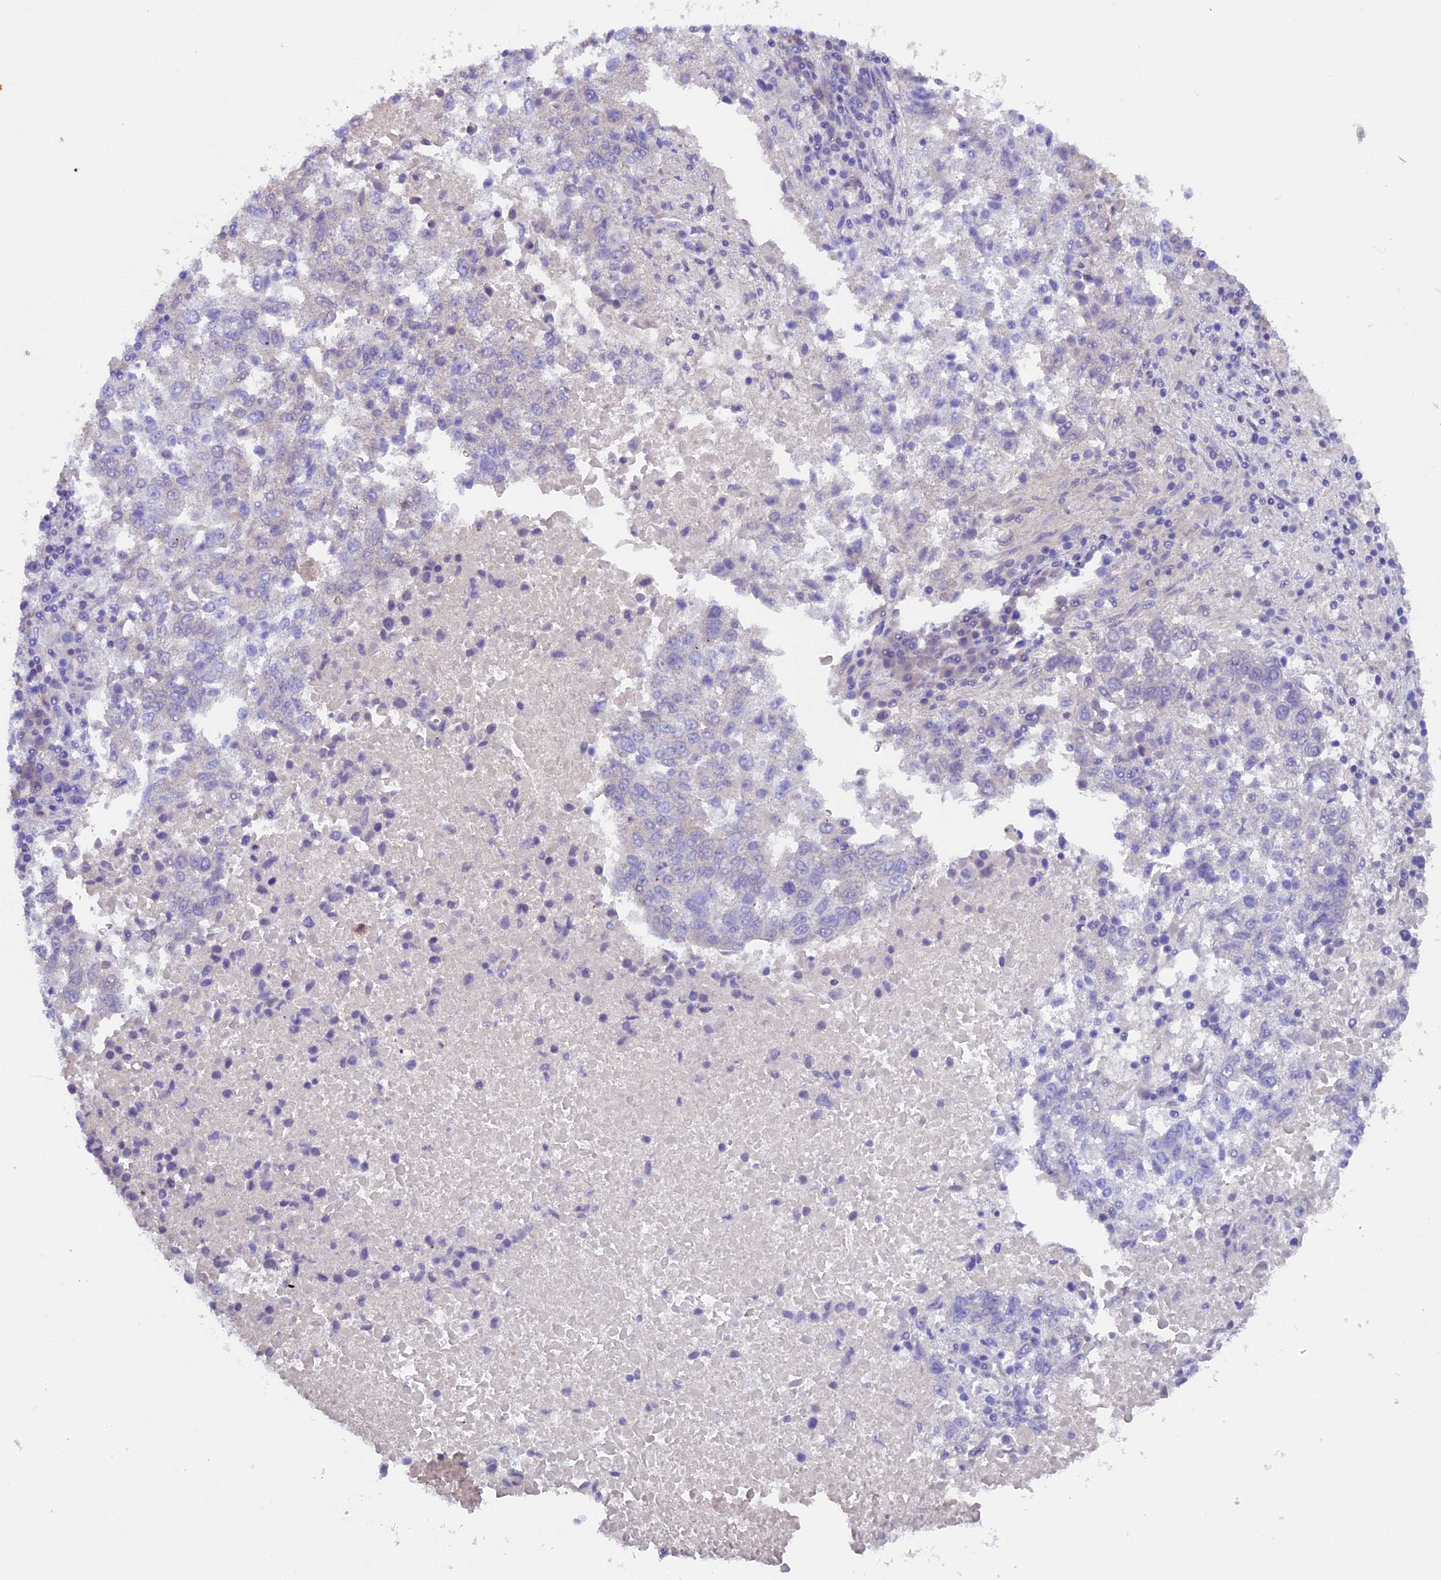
{"staining": {"intensity": "negative", "quantity": "none", "location": "none"}, "tissue": "lung cancer", "cell_type": "Tumor cells", "image_type": "cancer", "snomed": [{"axis": "morphology", "description": "Squamous cell carcinoma, NOS"}, {"axis": "topography", "description": "Lung"}], "caption": "High power microscopy histopathology image of an immunohistochemistry (IHC) micrograph of lung squamous cell carcinoma, revealing no significant positivity in tumor cells.", "gene": "TBC1D1", "patient": {"sex": "male", "age": 73}}